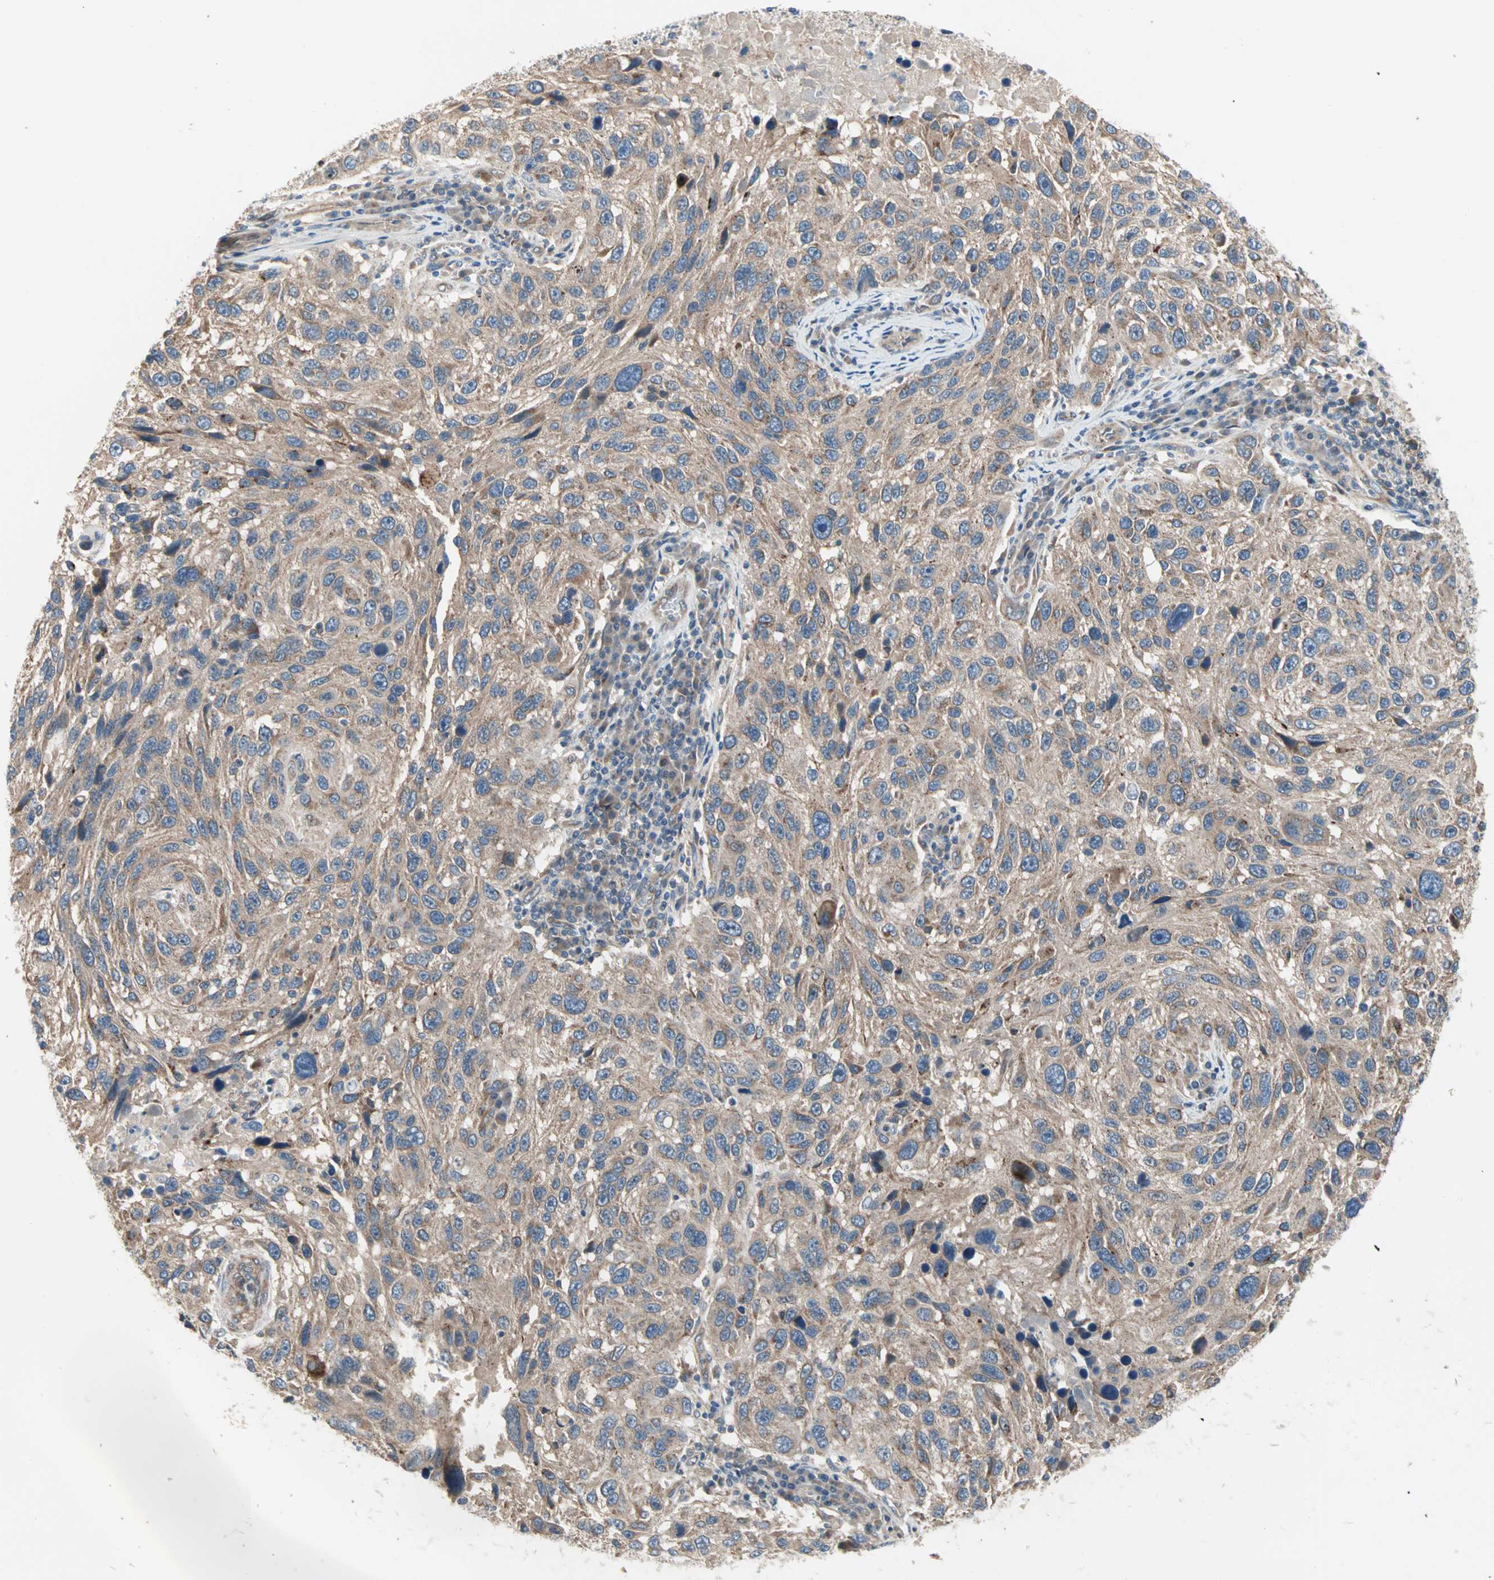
{"staining": {"intensity": "moderate", "quantity": ">75%", "location": "cytoplasmic/membranous"}, "tissue": "melanoma", "cell_type": "Tumor cells", "image_type": "cancer", "snomed": [{"axis": "morphology", "description": "Malignant melanoma, NOS"}, {"axis": "topography", "description": "Skin"}], "caption": "Moderate cytoplasmic/membranous positivity is seen in approximately >75% of tumor cells in melanoma.", "gene": "PDE8A", "patient": {"sex": "male", "age": 53}}